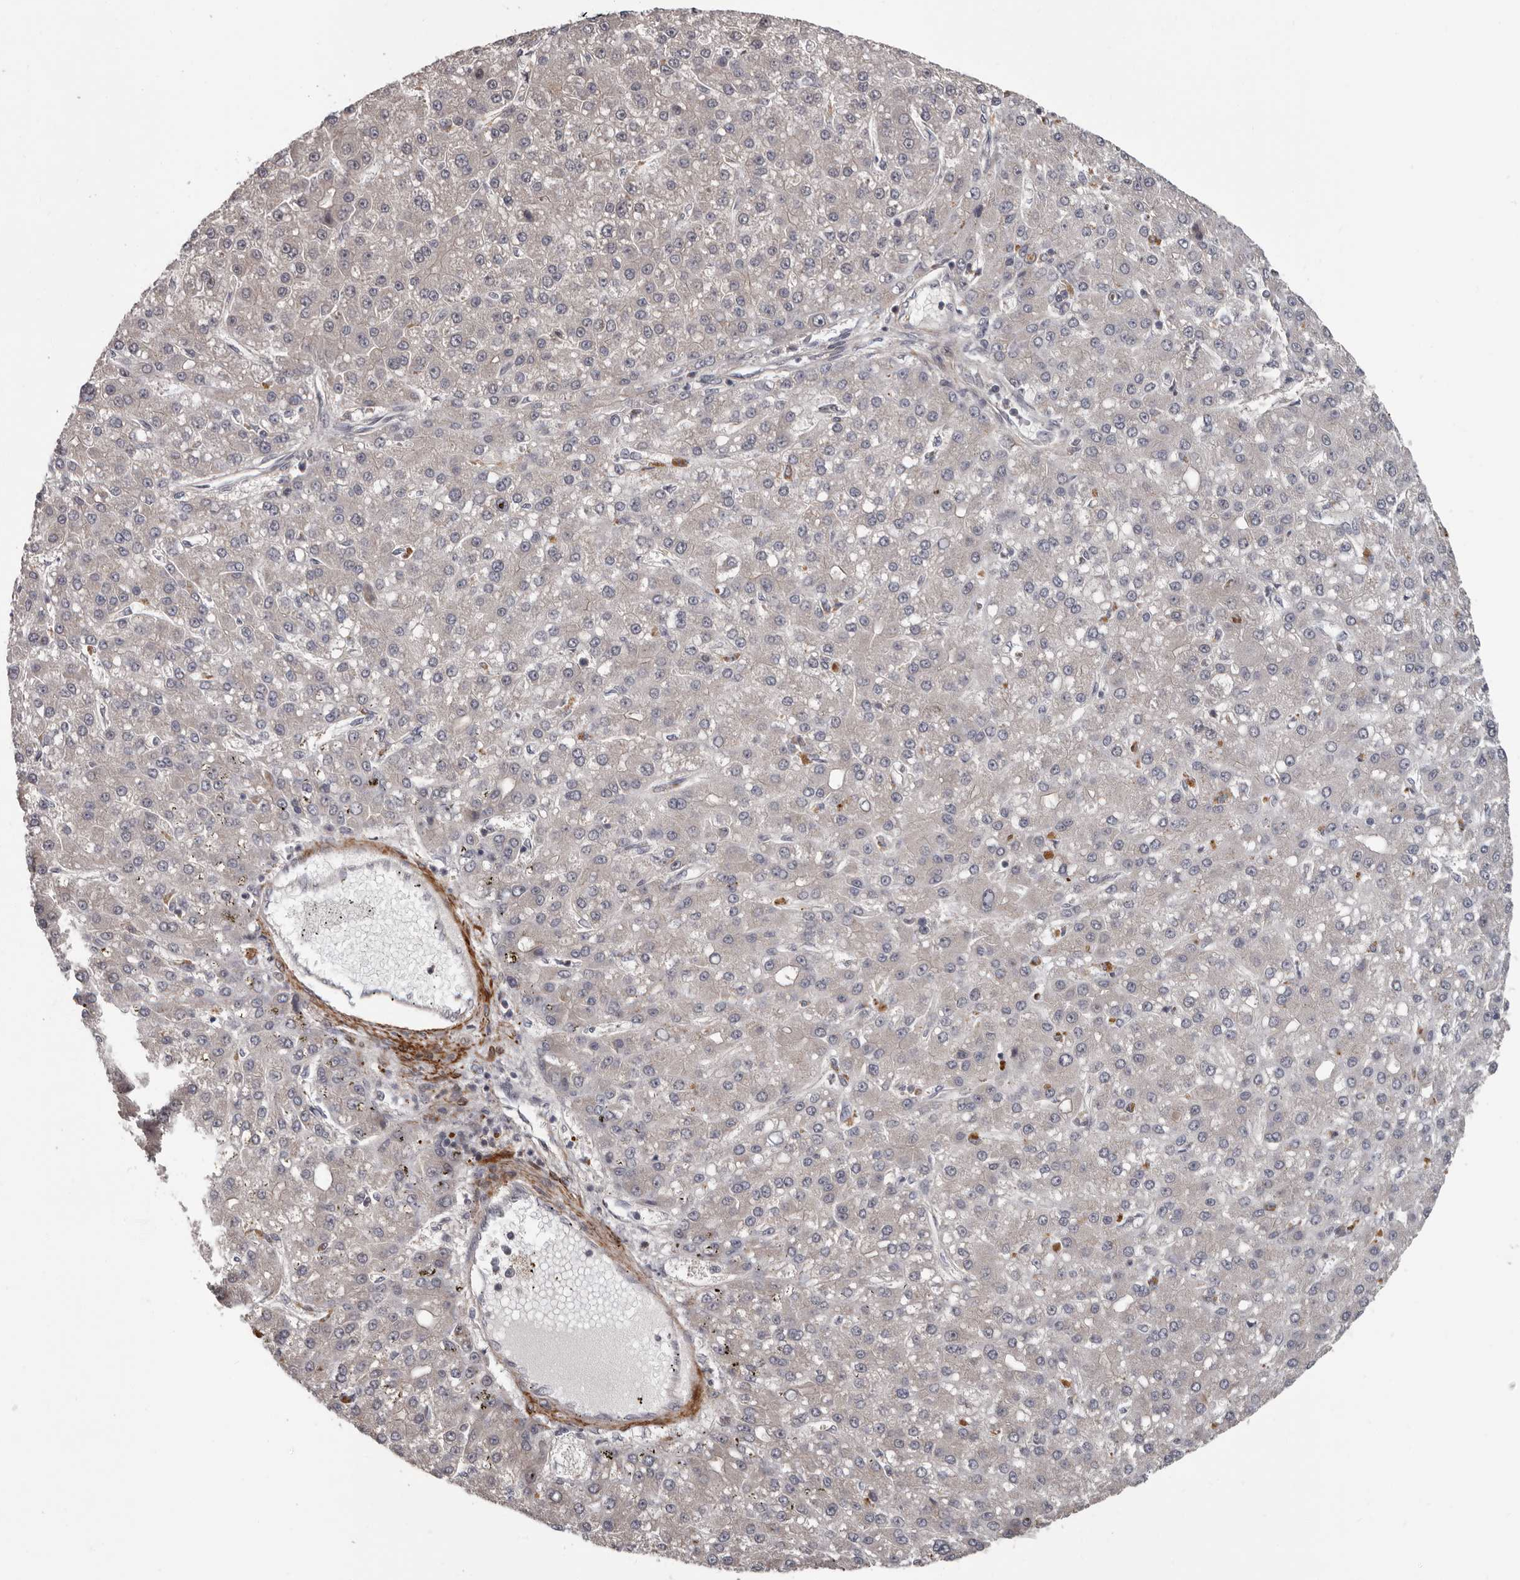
{"staining": {"intensity": "negative", "quantity": "none", "location": "none"}, "tissue": "liver cancer", "cell_type": "Tumor cells", "image_type": "cancer", "snomed": [{"axis": "morphology", "description": "Carcinoma, Hepatocellular, NOS"}, {"axis": "topography", "description": "Liver"}], "caption": "Immunohistochemistry (IHC) of human hepatocellular carcinoma (liver) shows no staining in tumor cells.", "gene": "FGFR4", "patient": {"sex": "male", "age": 67}}